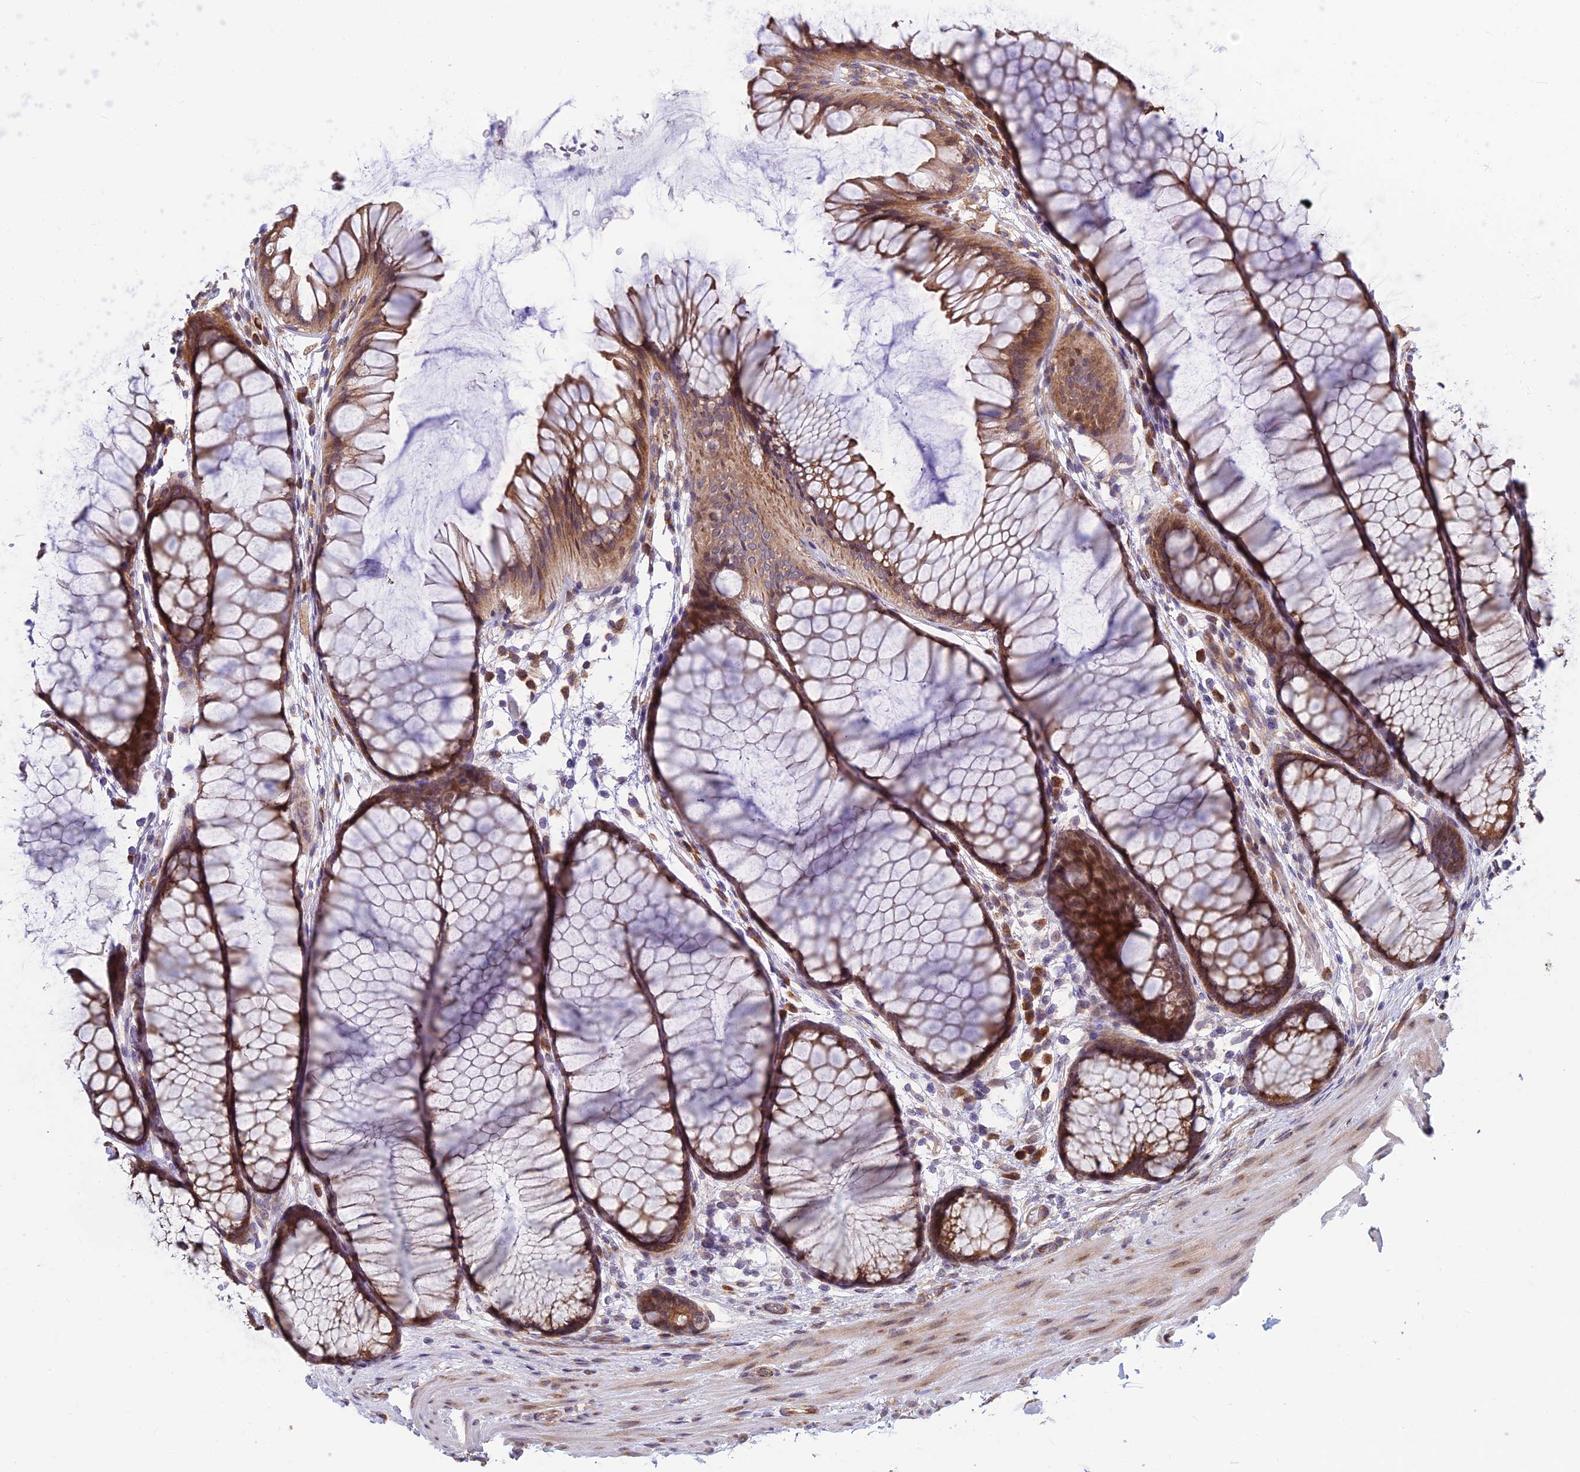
{"staining": {"intensity": "moderate", "quantity": ">75%", "location": "cytoplasmic/membranous"}, "tissue": "colon", "cell_type": "Endothelial cells", "image_type": "normal", "snomed": [{"axis": "morphology", "description": "Normal tissue, NOS"}, {"axis": "topography", "description": "Colon"}], "caption": "Protein expression analysis of normal human colon reveals moderate cytoplasmic/membranous positivity in approximately >75% of endothelial cells.", "gene": "RPL17", "patient": {"sex": "female", "age": 82}}